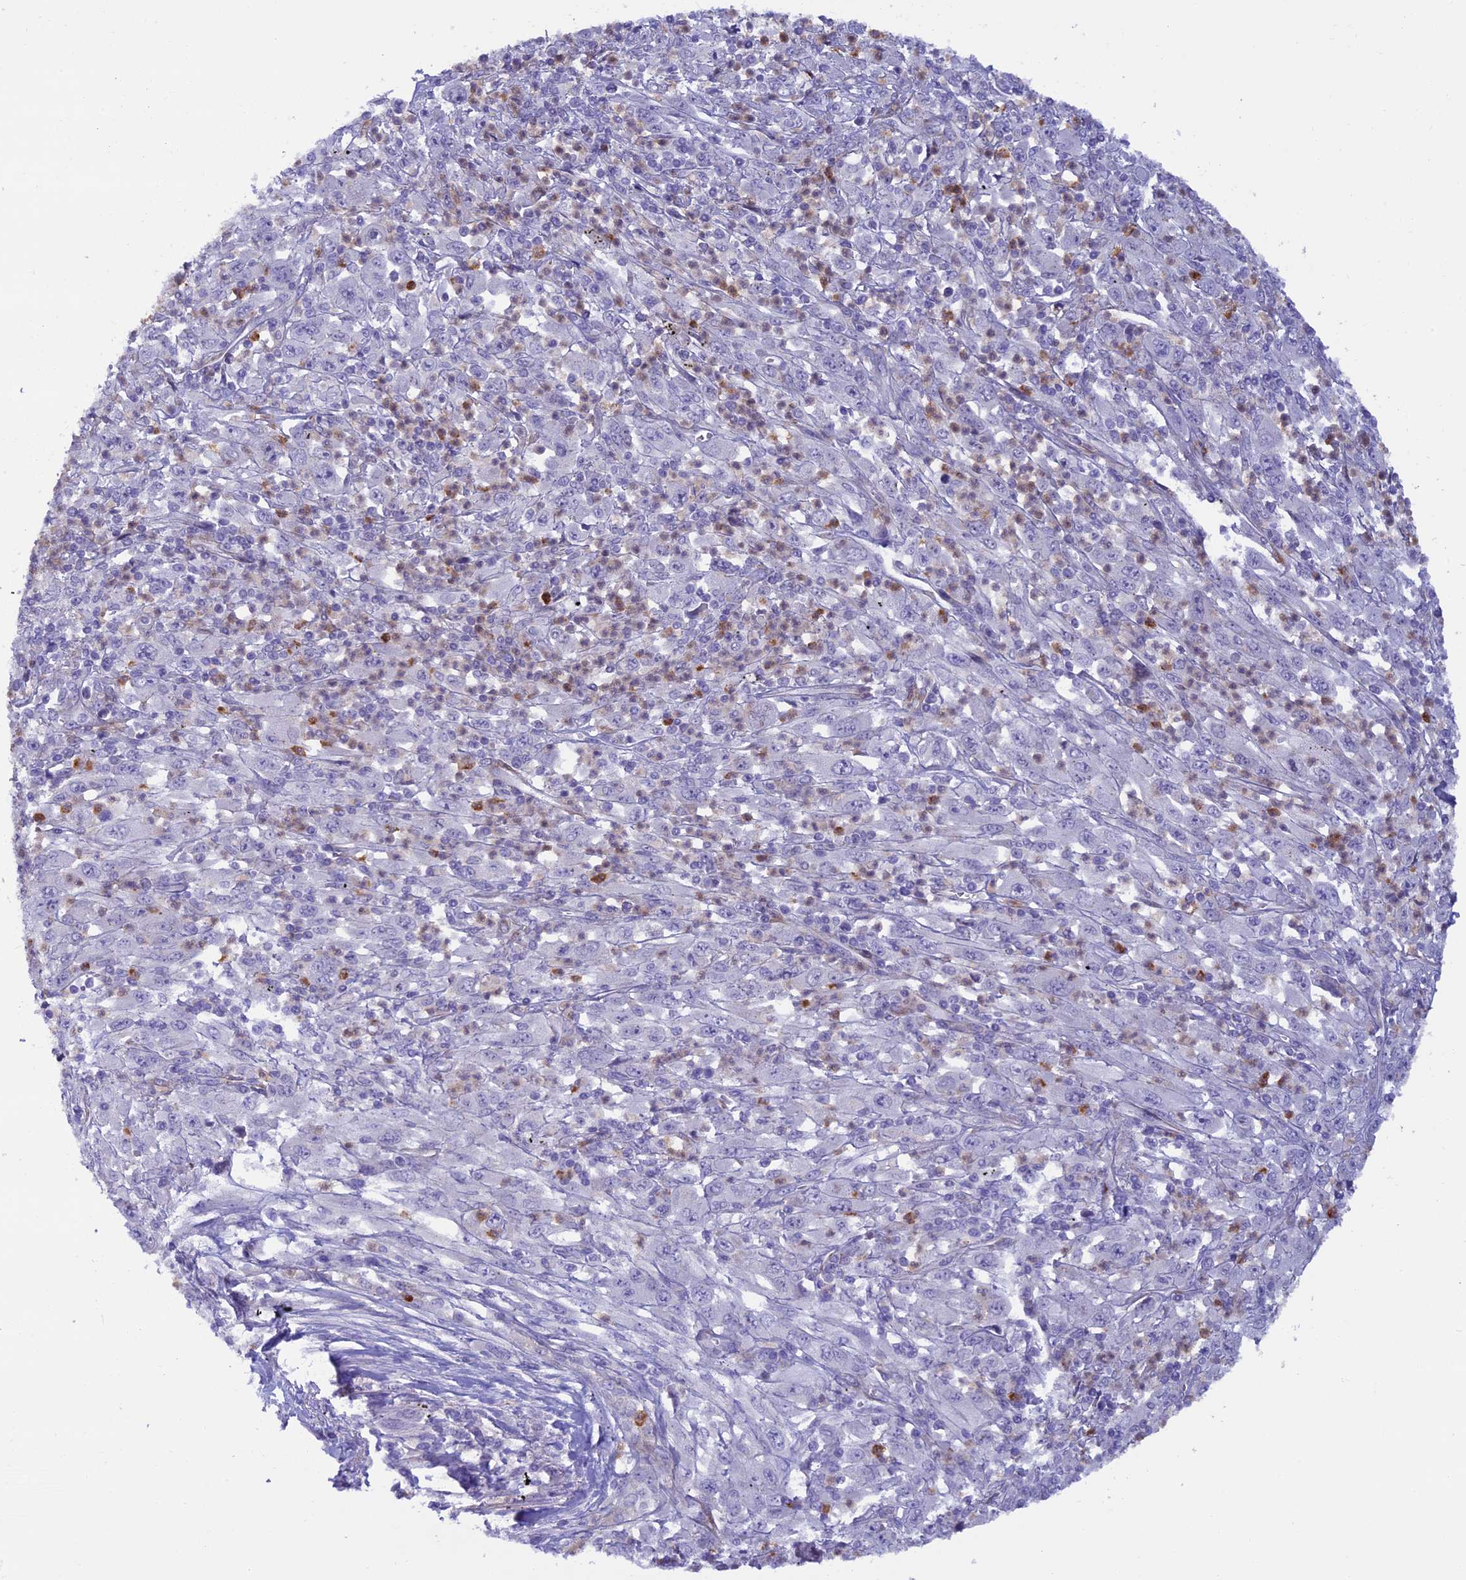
{"staining": {"intensity": "negative", "quantity": "none", "location": "none"}, "tissue": "melanoma", "cell_type": "Tumor cells", "image_type": "cancer", "snomed": [{"axis": "morphology", "description": "Malignant melanoma, Metastatic site"}, {"axis": "topography", "description": "Skin"}], "caption": "High power microscopy image of an immunohistochemistry (IHC) micrograph of malignant melanoma (metastatic site), revealing no significant staining in tumor cells.", "gene": "LOXL1", "patient": {"sex": "female", "age": 56}}